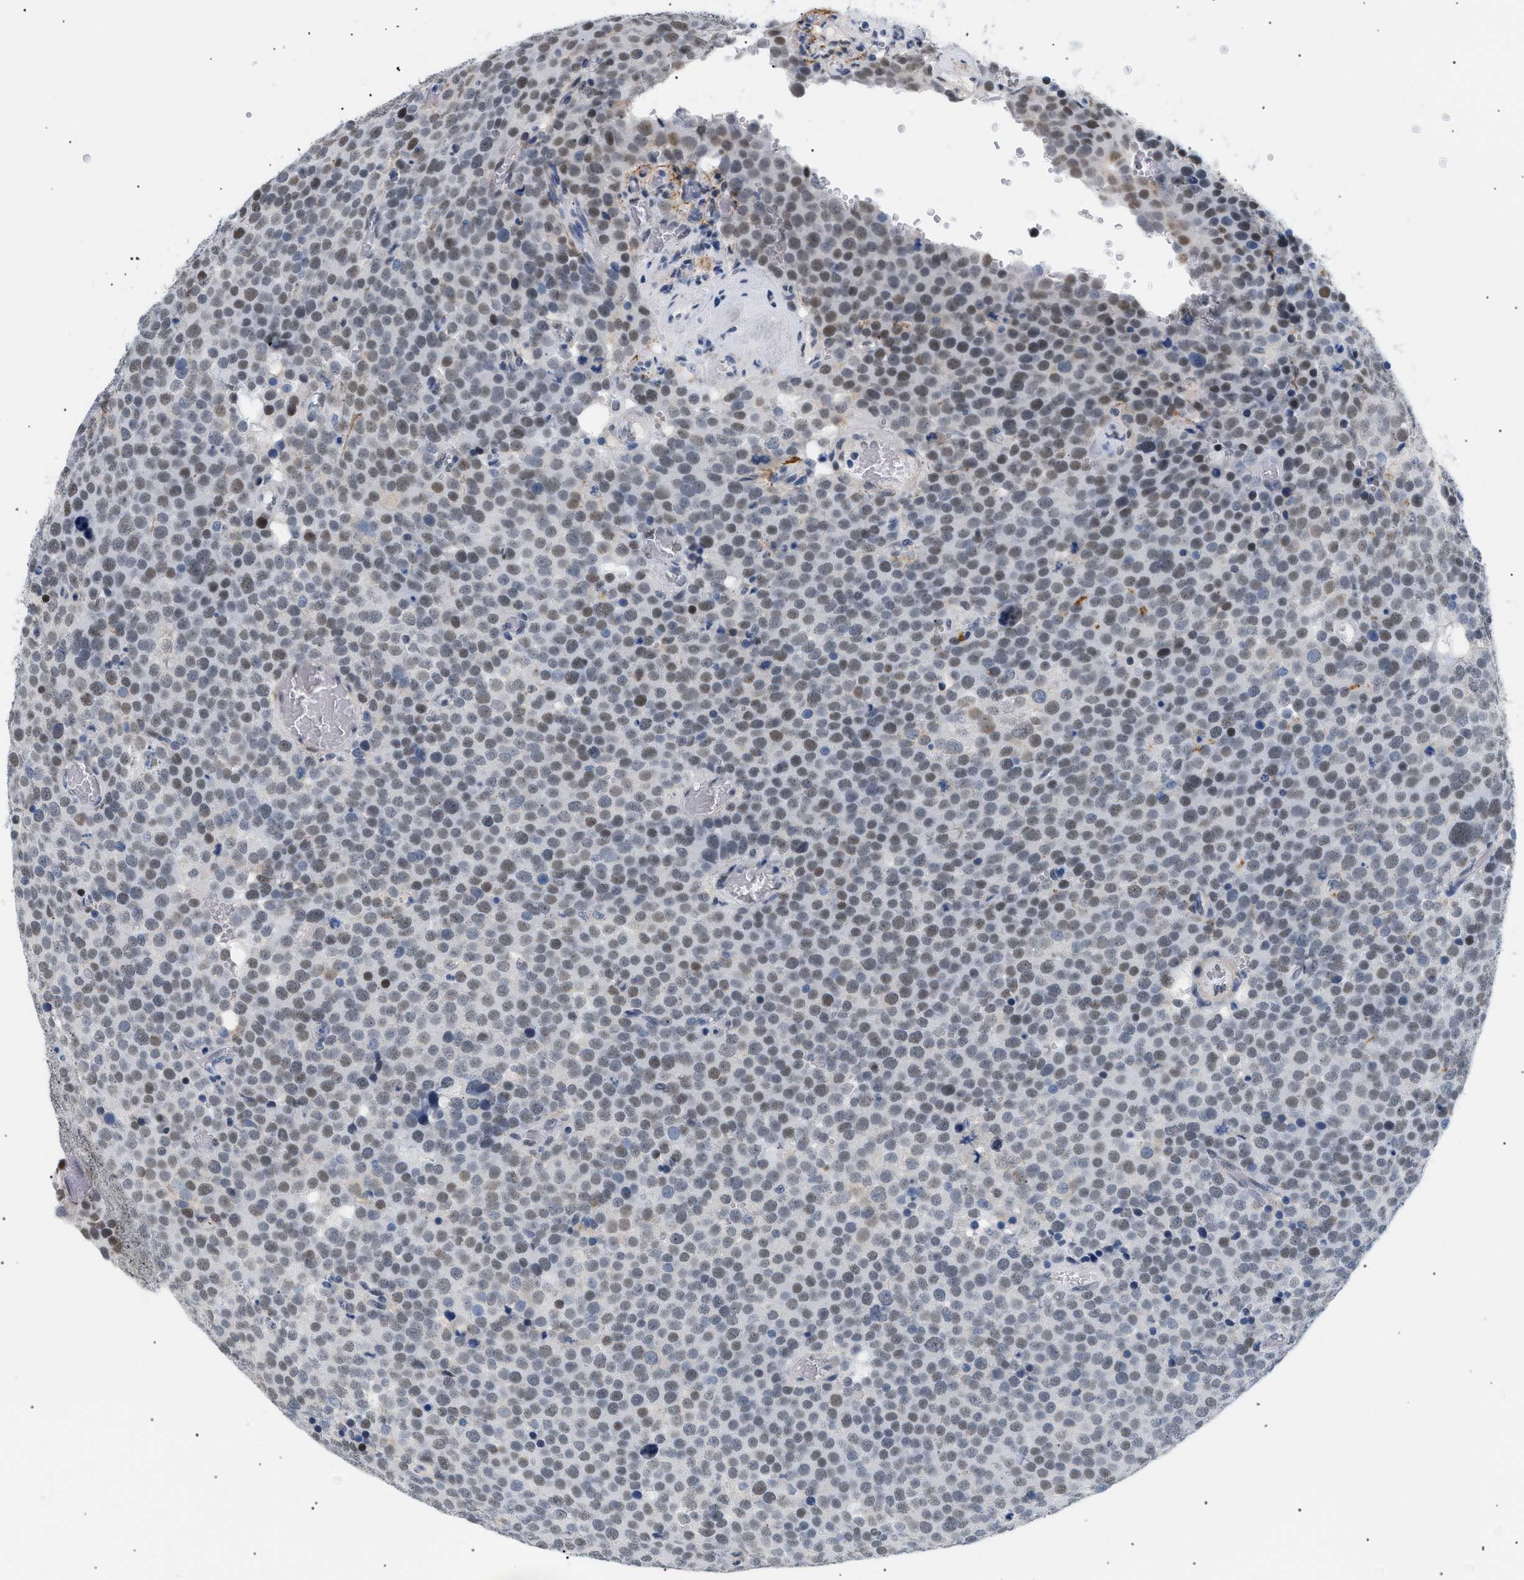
{"staining": {"intensity": "weak", "quantity": ">75%", "location": "nuclear"}, "tissue": "testis cancer", "cell_type": "Tumor cells", "image_type": "cancer", "snomed": [{"axis": "morphology", "description": "Normal tissue, NOS"}, {"axis": "morphology", "description": "Seminoma, NOS"}, {"axis": "topography", "description": "Testis"}], "caption": "IHC (DAB) staining of human seminoma (testis) exhibits weak nuclear protein staining in about >75% of tumor cells. (DAB IHC with brightfield microscopy, high magnification).", "gene": "ELN", "patient": {"sex": "male", "age": 71}}